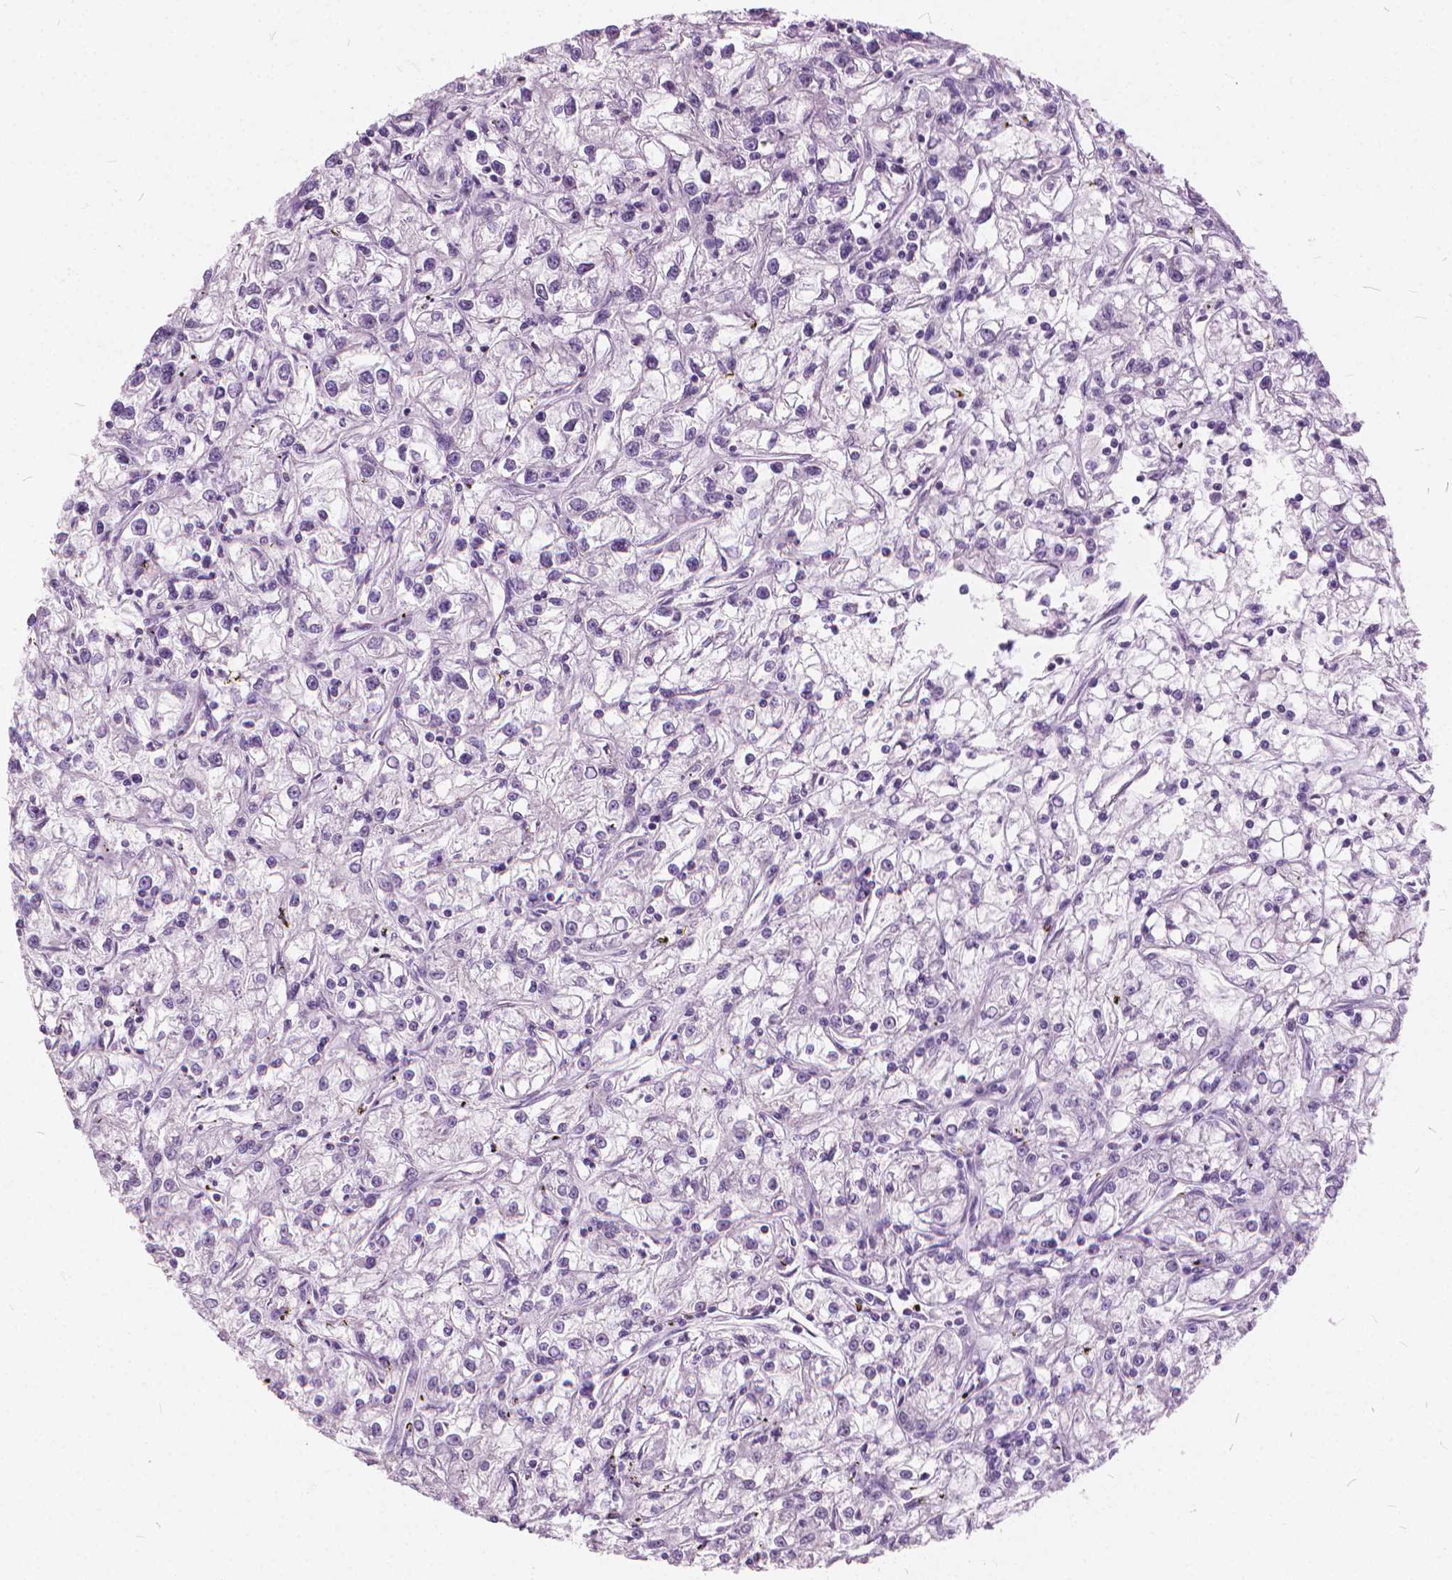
{"staining": {"intensity": "negative", "quantity": "none", "location": "none"}, "tissue": "renal cancer", "cell_type": "Tumor cells", "image_type": "cancer", "snomed": [{"axis": "morphology", "description": "Adenocarcinoma, NOS"}, {"axis": "topography", "description": "Kidney"}], "caption": "A histopathology image of renal cancer stained for a protein displays no brown staining in tumor cells.", "gene": "DNM1", "patient": {"sex": "female", "age": 59}}